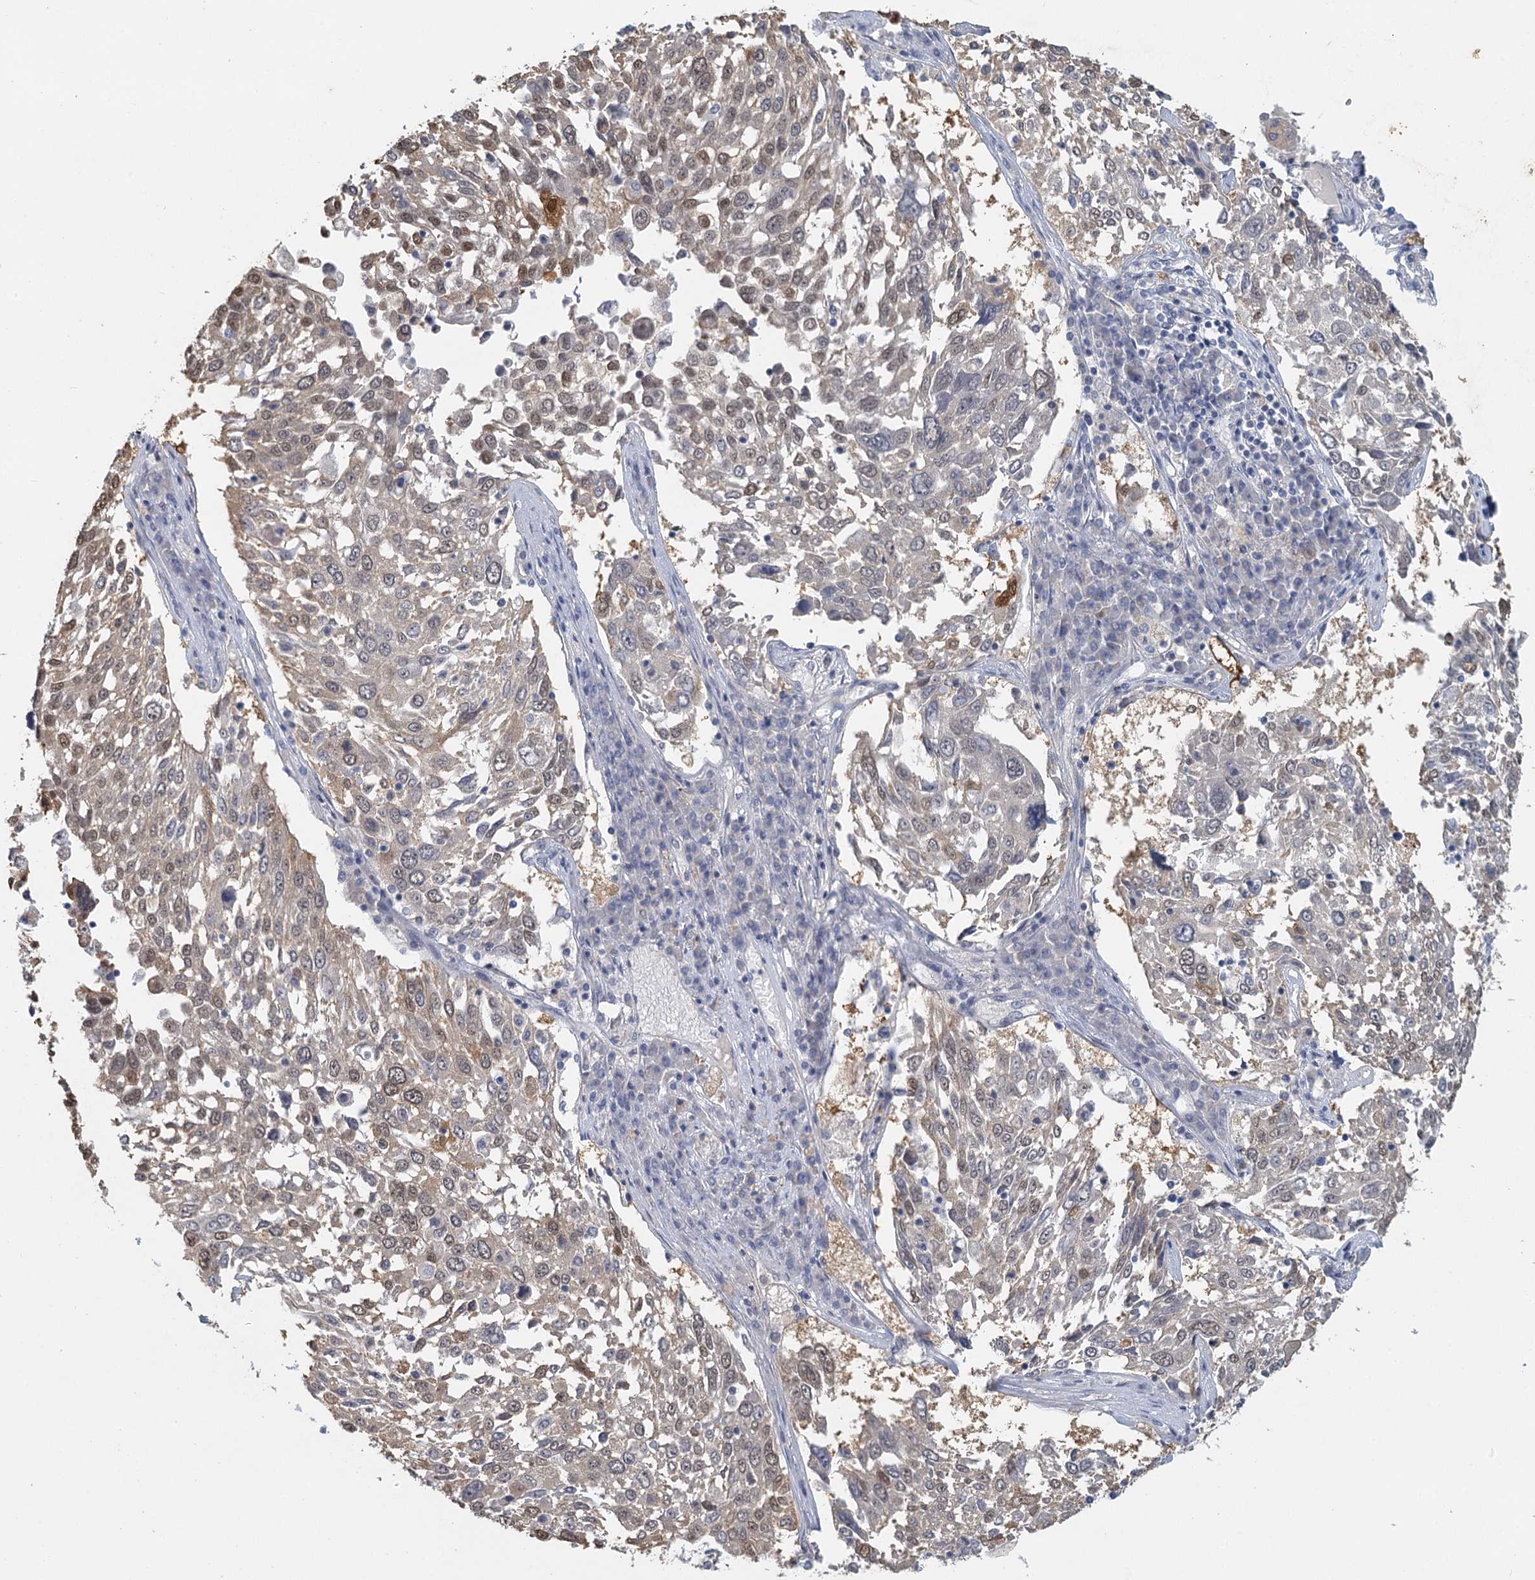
{"staining": {"intensity": "weak", "quantity": "25%-75%", "location": "cytoplasmic/membranous,nuclear"}, "tissue": "lung cancer", "cell_type": "Tumor cells", "image_type": "cancer", "snomed": [{"axis": "morphology", "description": "Squamous cell carcinoma, NOS"}, {"axis": "topography", "description": "Lung"}], "caption": "High-magnification brightfield microscopy of squamous cell carcinoma (lung) stained with DAB (brown) and counterstained with hematoxylin (blue). tumor cells exhibit weak cytoplasmic/membranous and nuclear expression is identified in about25%-75% of cells. (DAB IHC with brightfield microscopy, high magnification).", "gene": "MYO7B", "patient": {"sex": "male", "age": 65}}